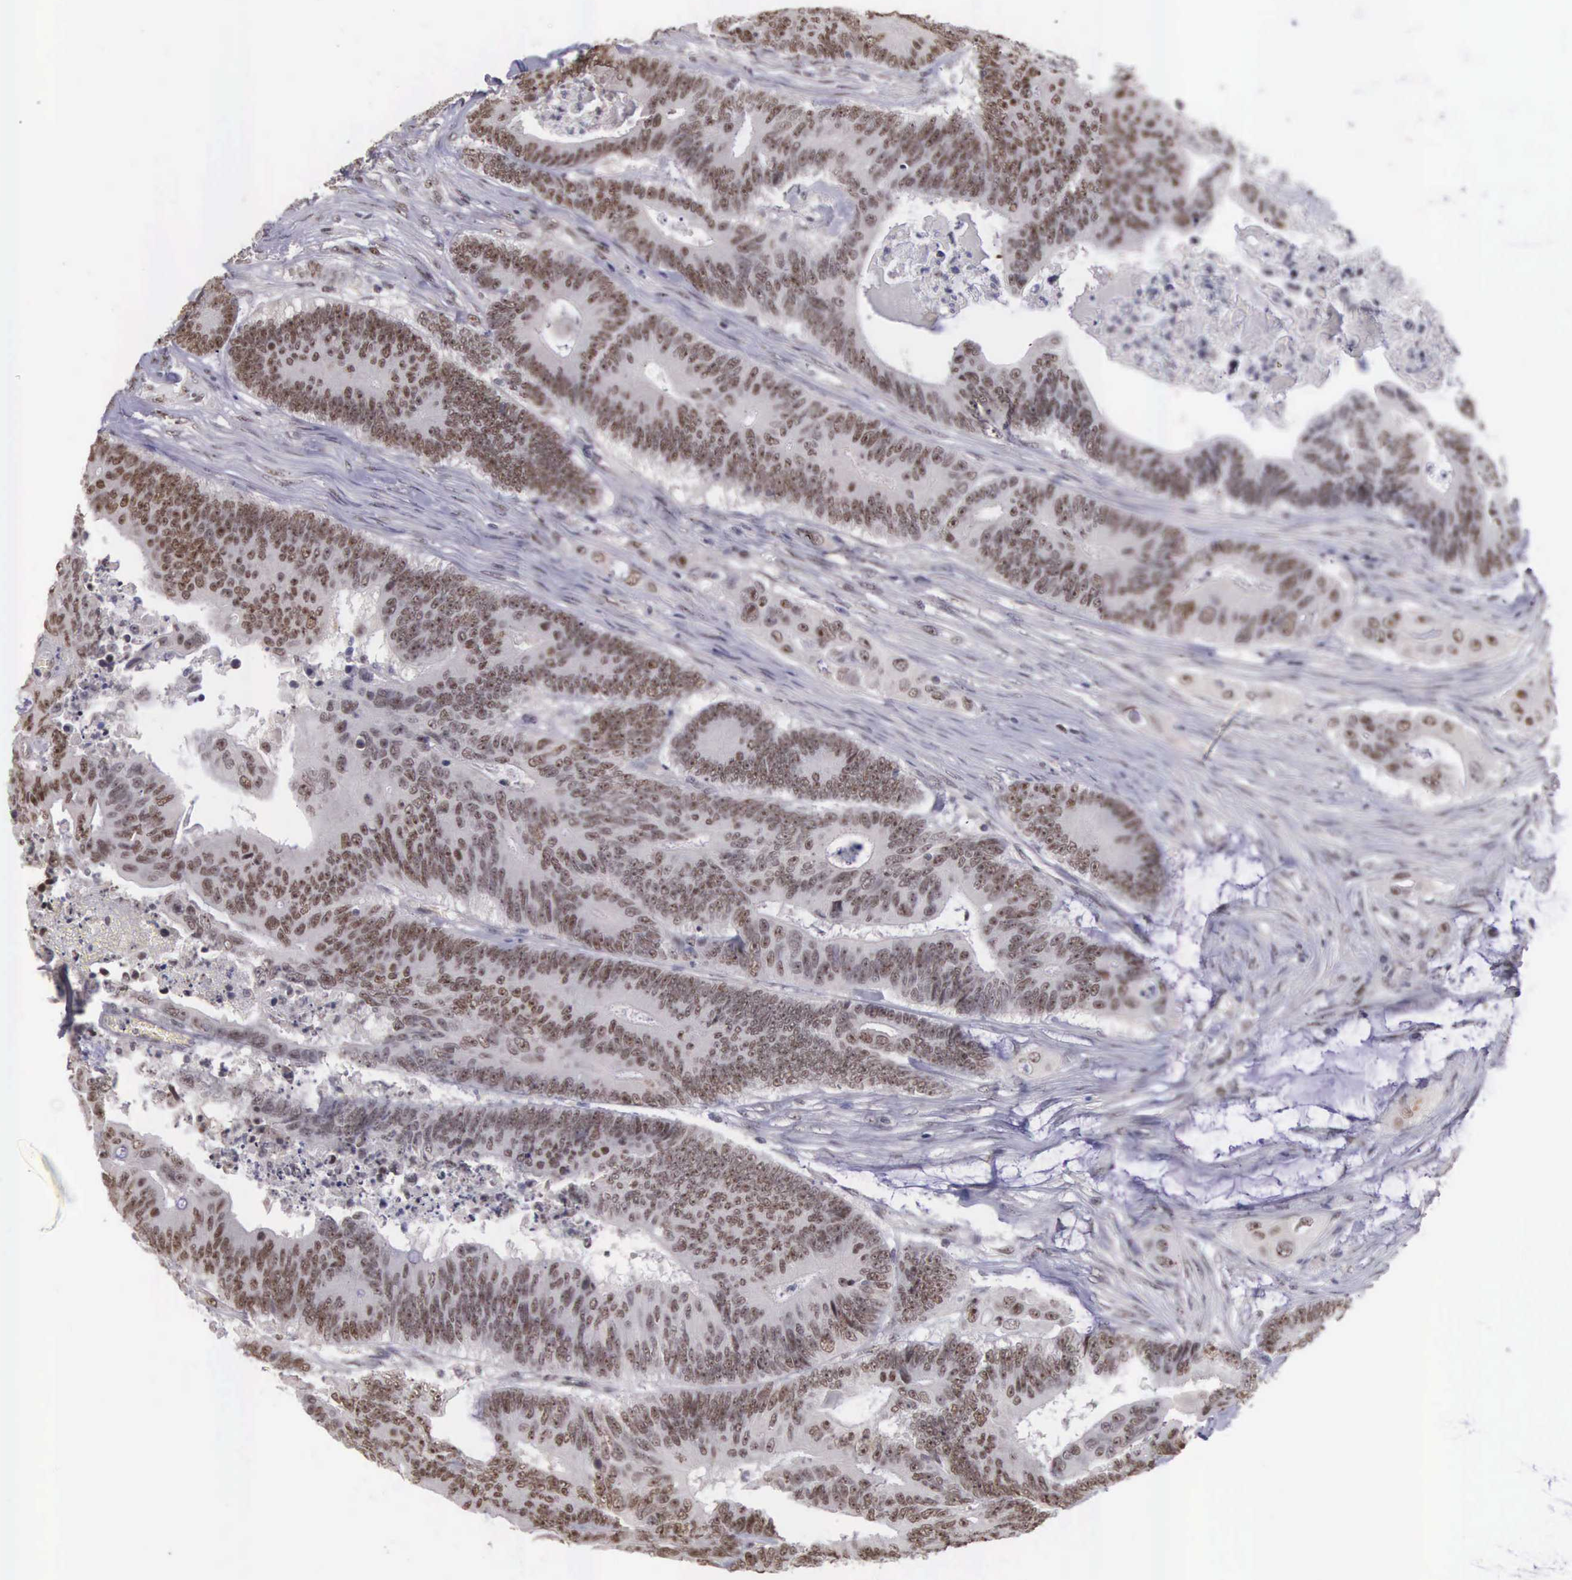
{"staining": {"intensity": "moderate", "quantity": ">75%", "location": "nuclear"}, "tissue": "colorectal cancer", "cell_type": "Tumor cells", "image_type": "cancer", "snomed": [{"axis": "morphology", "description": "Adenocarcinoma, NOS"}, {"axis": "topography", "description": "Colon"}], "caption": "Immunohistochemistry (DAB (3,3'-diaminobenzidine)) staining of human colorectal adenocarcinoma reveals moderate nuclear protein staining in about >75% of tumor cells.", "gene": "ZNF275", "patient": {"sex": "male", "age": 65}}